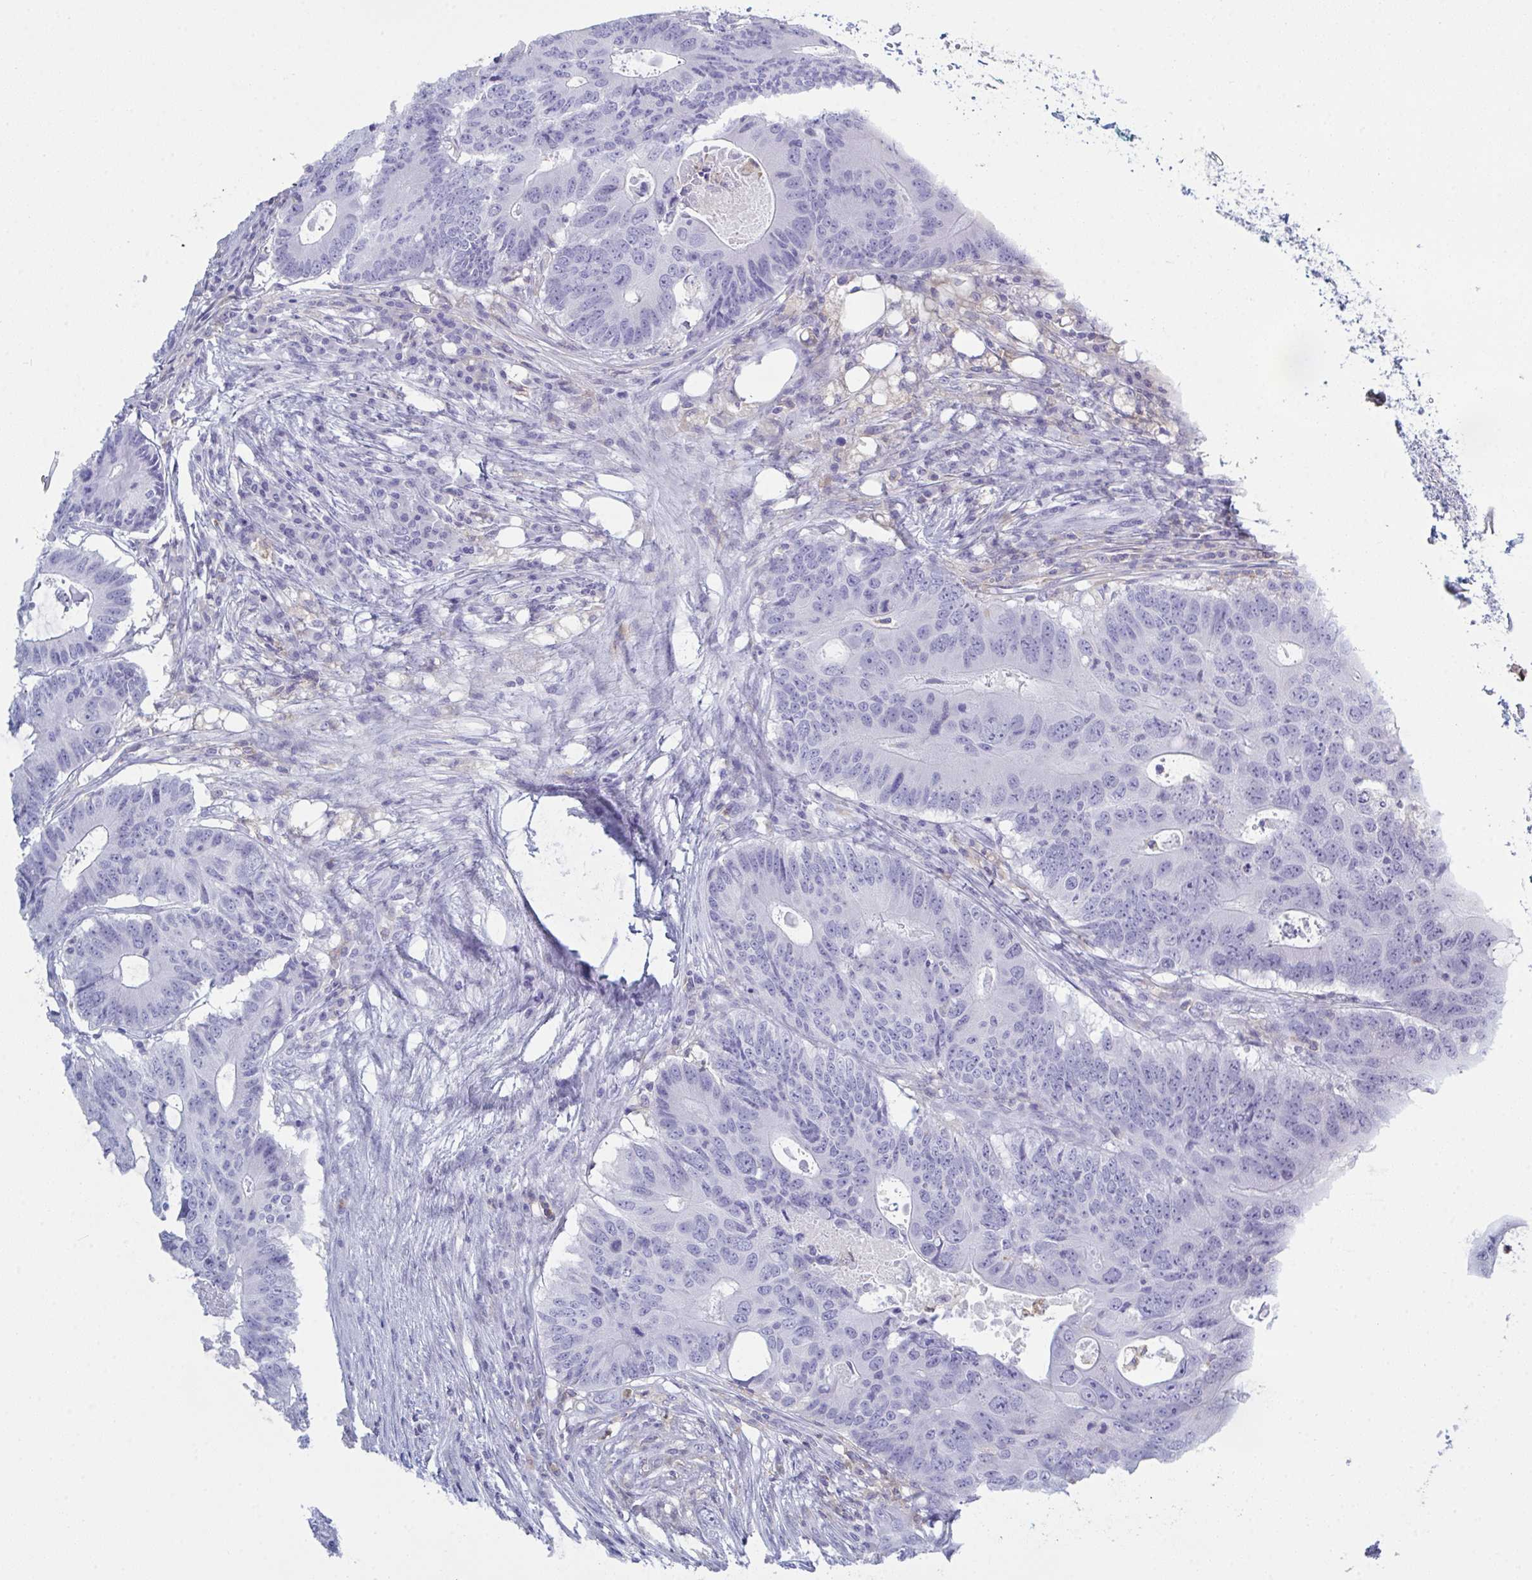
{"staining": {"intensity": "negative", "quantity": "none", "location": "none"}, "tissue": "colorectal cancer", "cell_type": "Tumor cells", "image_type": "cancer", "snomed": [{"axis": "morphology", "description": "Adenocarcinoma, NOS"}, {"axis": "topography", "description": "Colon"}], "caption": "Immunohistochemistry image of neoplastic tissue: colorectal cancer (adenocarcinoma) stained with DAB (3,3'-diaminobenzidine) shows no significant protein expression in tumor cells.", "gene": "MYO1F", "patient": {"sex": "male", "age": 71}}